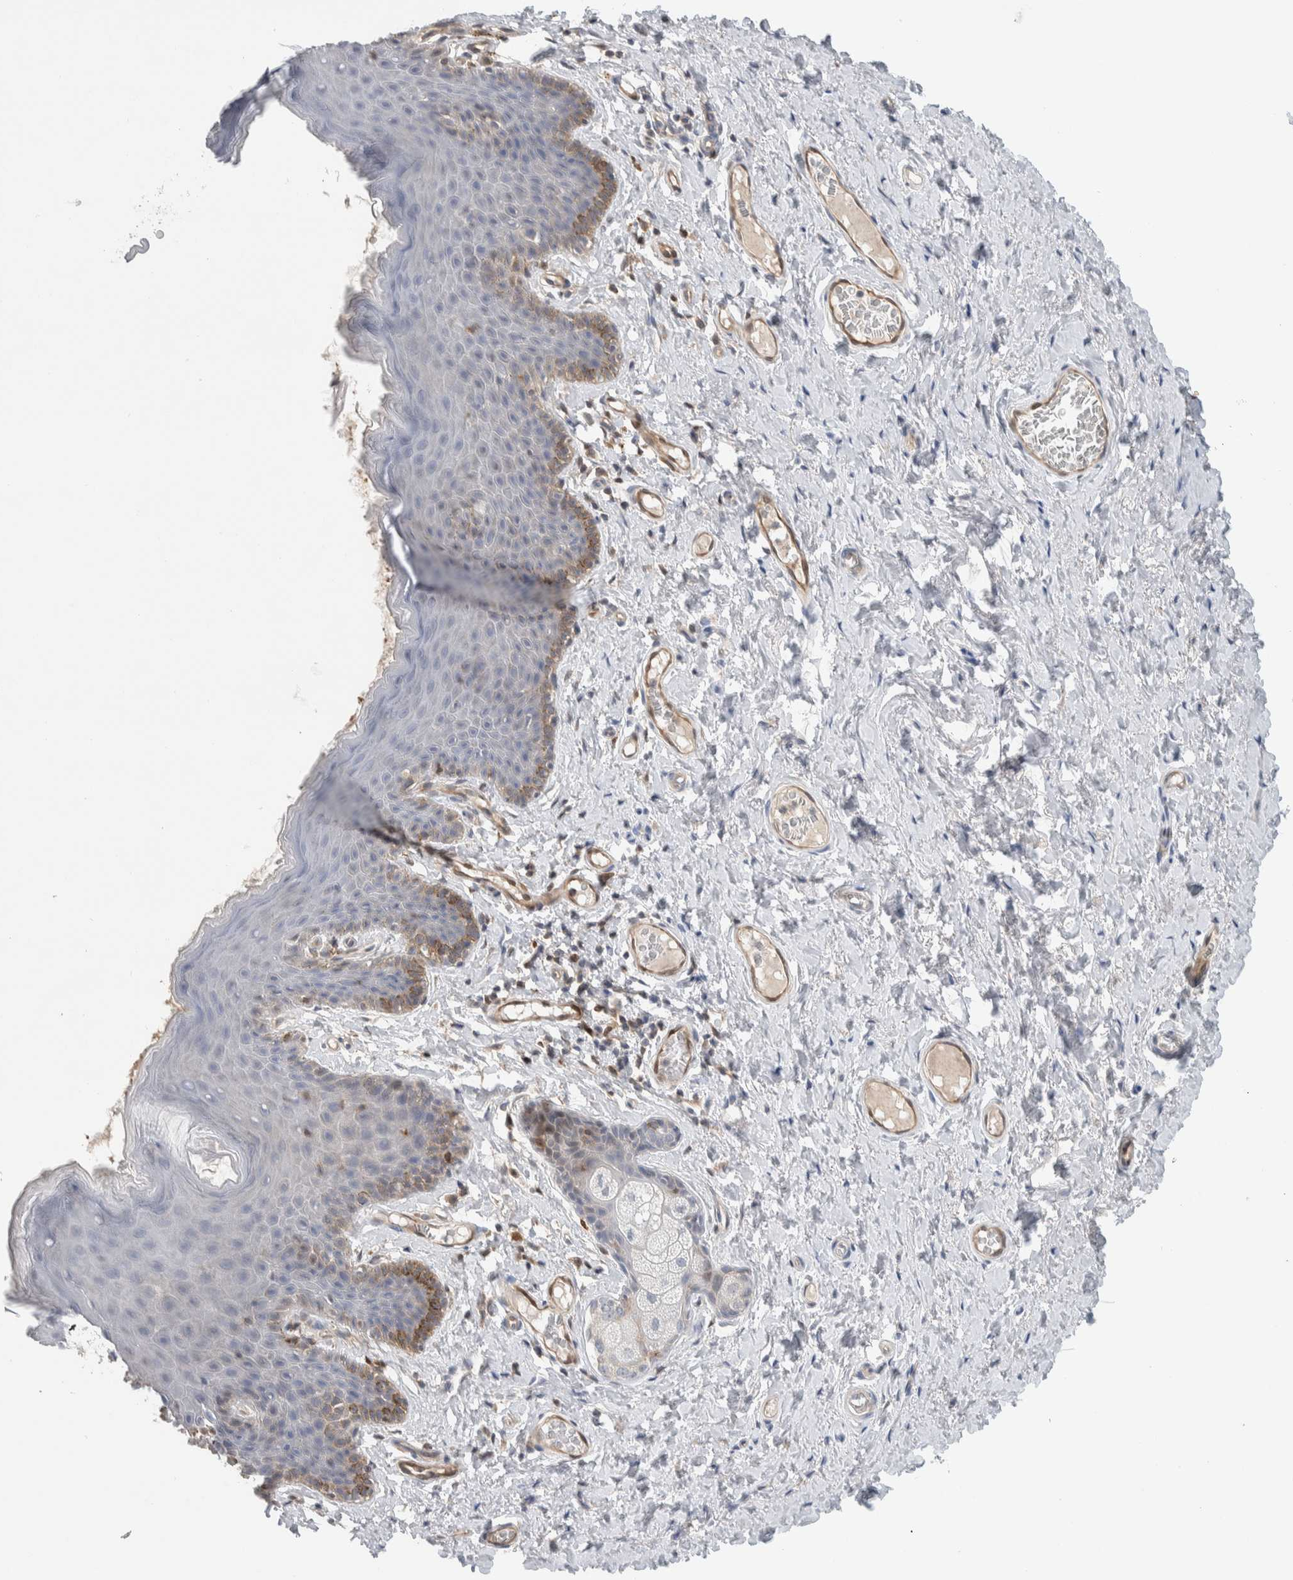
{"staining": {"intensity": "moderate", "quantity": "<25%", "location": "cytoplasmic/membranous"}, "tissue": "skin", "cell_type": "Epidermal cells", "image_type": "normal", "snomed": [{"axis": "morphology", "description": "Normal tissue, NOS"}, {"axis": "topography", "description": "Vulva"}], "caption": "The image shows staining of unremarkable skin, revealing moderate cytoplasmic/membranous protein positivity (brown color) within epidermal cells.", "gene": "NFKB2", "patient": {"sex": "female", "age": 66}}